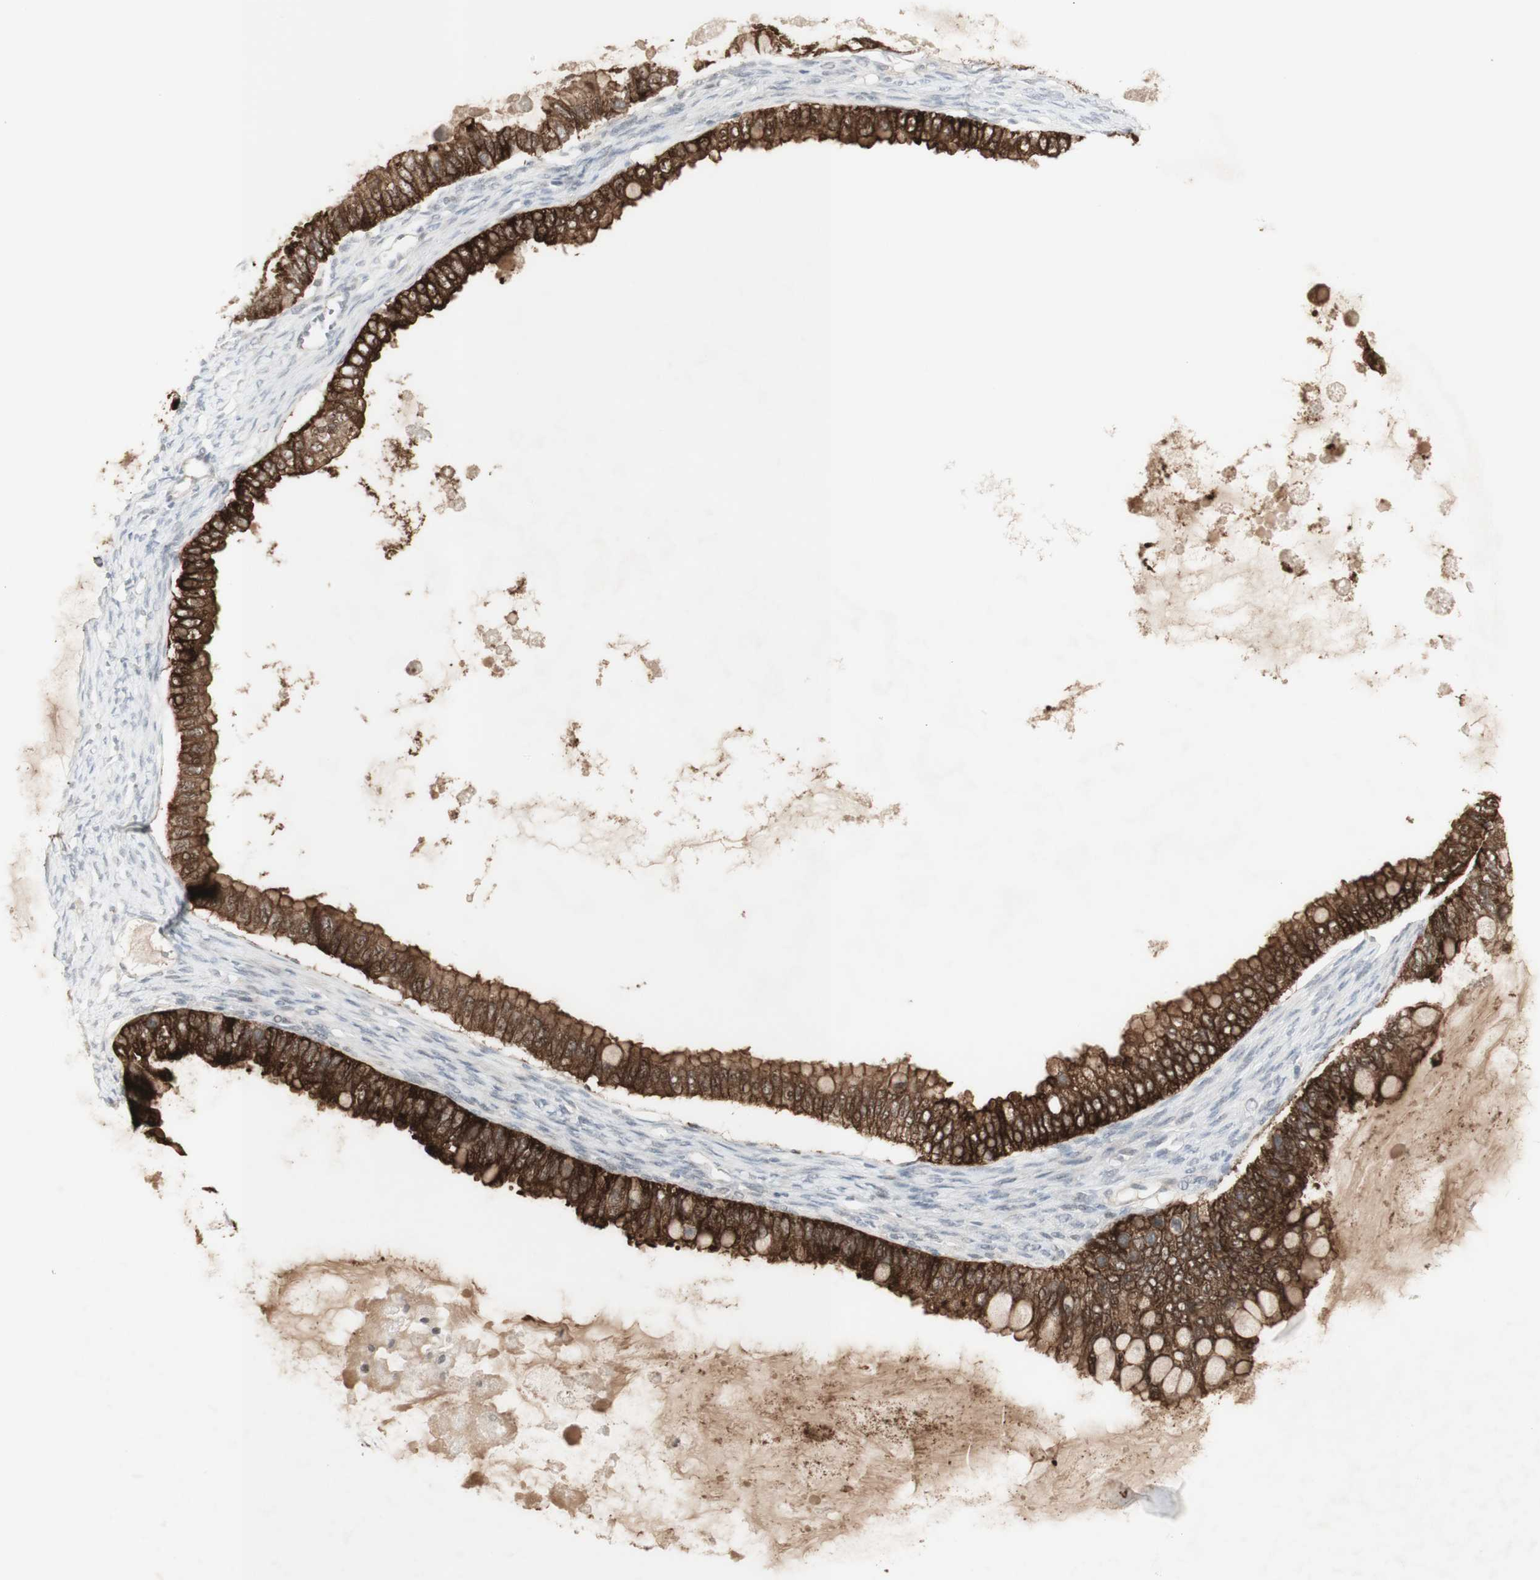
{"staining": {"intensity": "strong", "quantity": ">75%", "location": "cytoplasmic/membranous"}, "tissue": "ovarian cancer", "cell_type": "Tumor cells", "image_type": "cancer", "snomed": [{"axis": "morphology", "description": "Cystadenocarcinoma, mucinous, NOS"}, {"axis": "topography", "description": "Ovary"}], "caption": "High-magnification brightfield microscopy of ovarian mucinous cystadenocarcinoma stained with DAB (brown) and counterstained with hematoxylin (blue). tumor cells exhibit strong cytoplasmic/membranous staining is appreciated in about>75% of cells.", "gene": "C1orf116", "patient": {"sex": "female", "age": 80}}